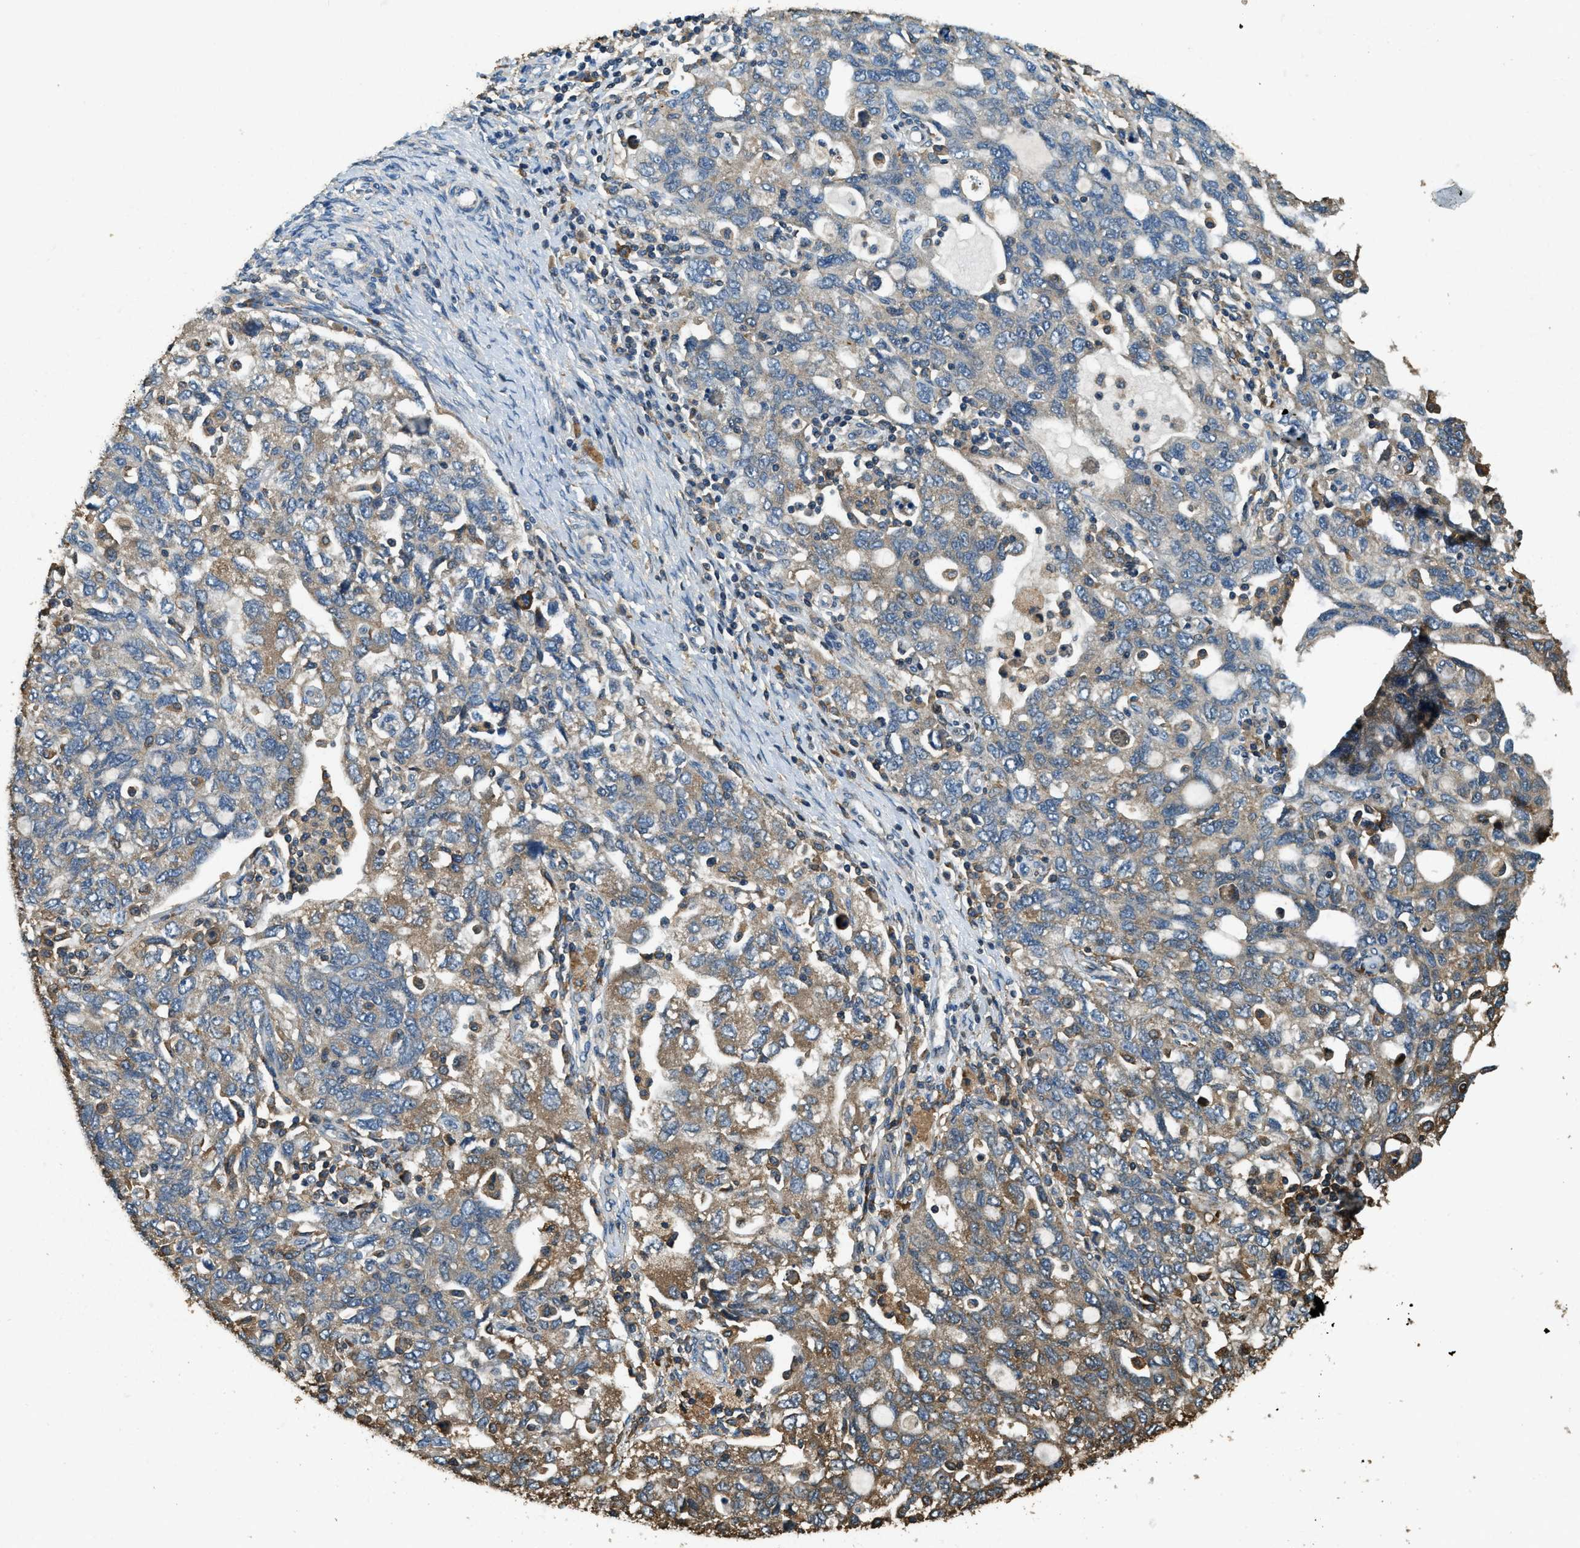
{"staining": {"intensity": "moderate", "quantity": ">75%", "location": "cytoplasmic/membranous"}, "tissue": "ovarian cancer", "cell_type": "Tumor cells", "image_type": "cancer", "snomed": [{"axis": "morphology", "description": "Carcinoma, NOS"}, {"axis": "morphology", "description": "Cystadenocarcinoma, serous, NOS"}, {"axis": "topography", "description": "Ovary"}], "caption": "A brown stain shows moderate cytoplasmic/membranous staining of a protein in ovarian cancer (serous cystadenocarcinoma) tumor cells. The protein of interest is shown in brown color, while the nuclei are stained blue.", "gene": "ERGIC1", "patient": {"sex": "female", "age": 69}}